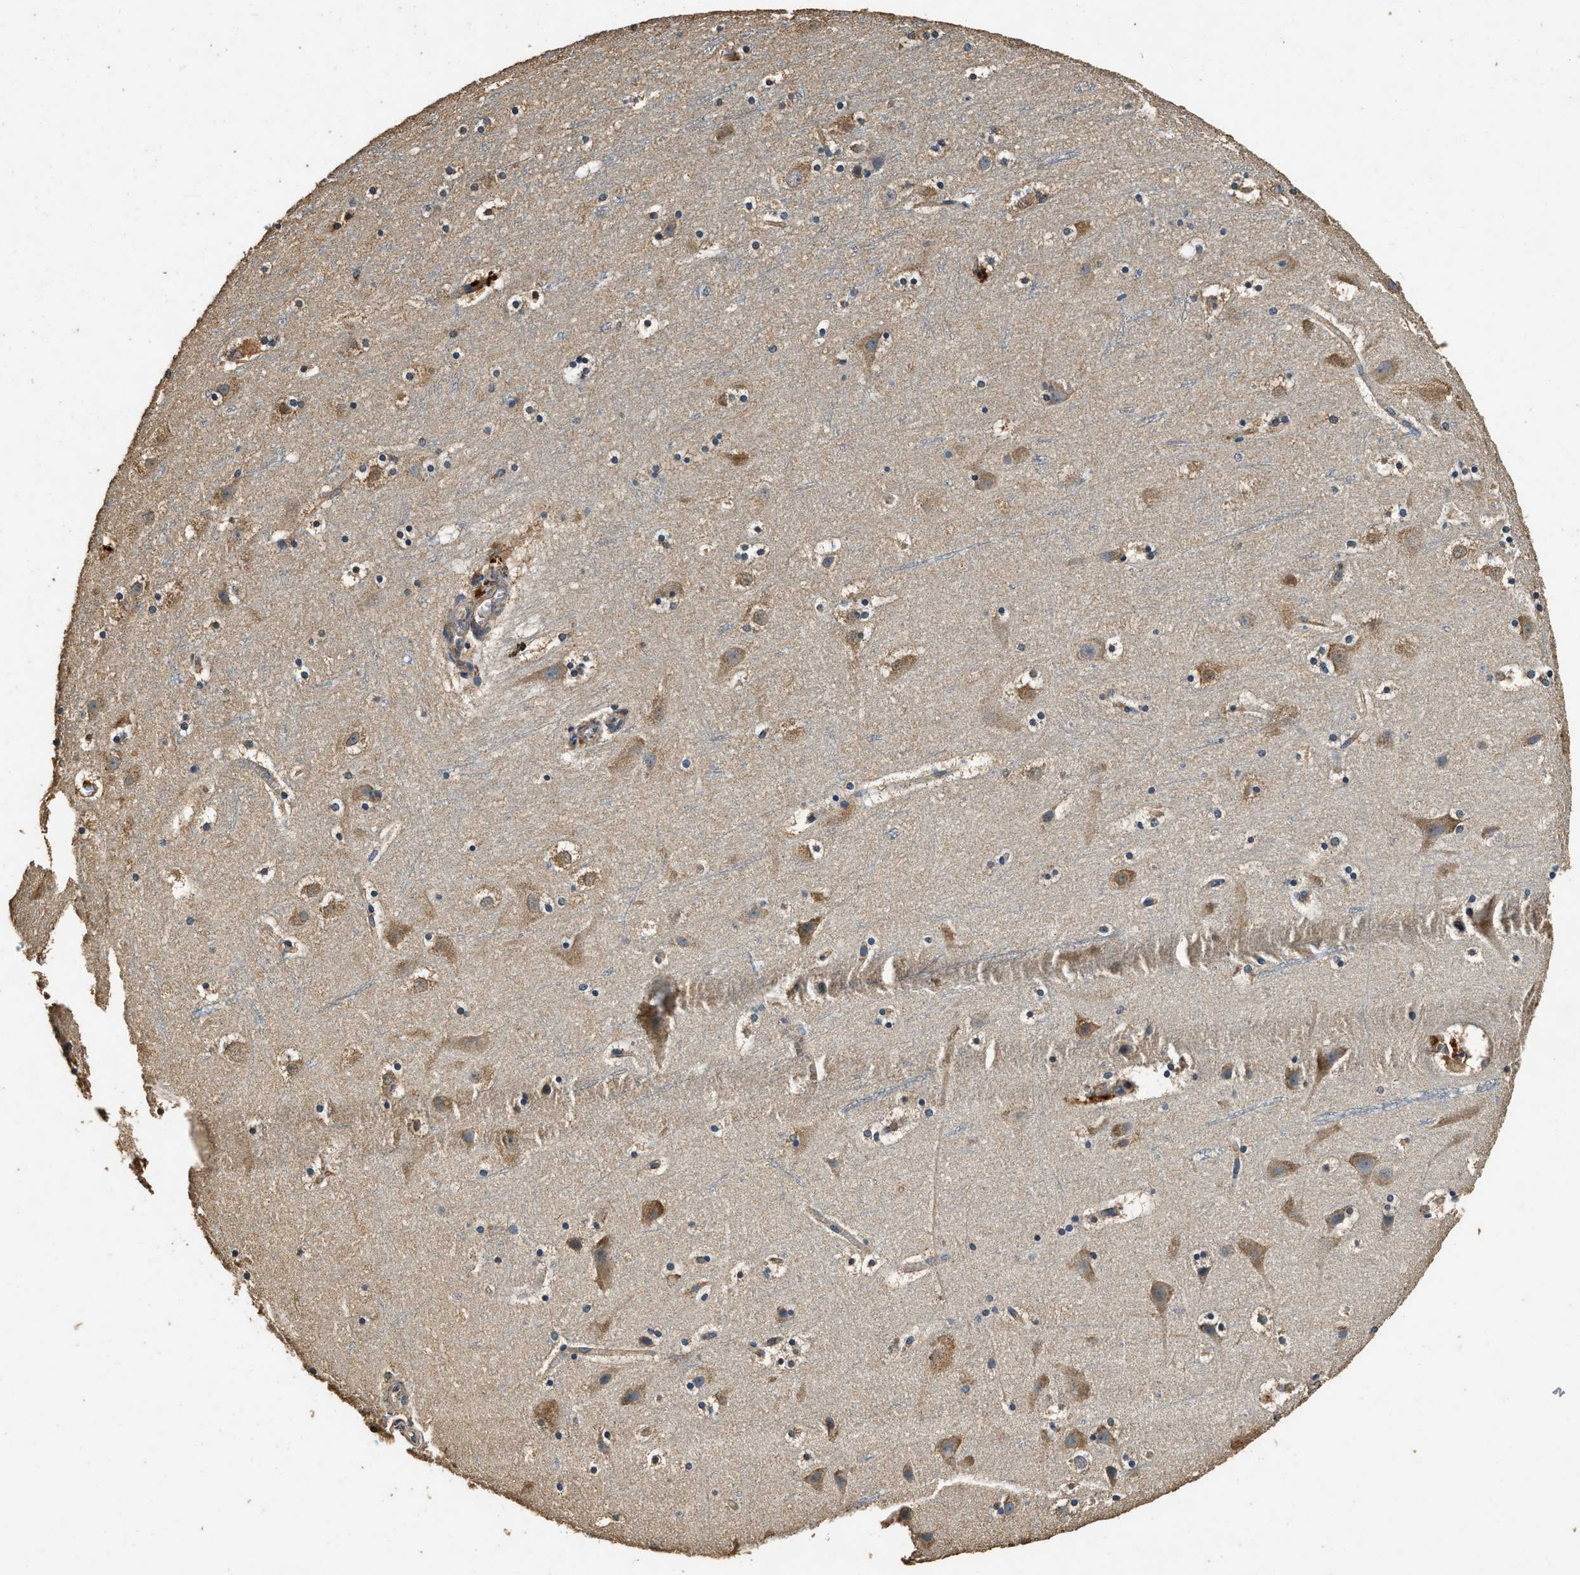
{"staining": {"intensity": "weak", "quantity": ">75%", "location": "cytoplasmic/membranous"}, "tissue": "cerebral cortex", "cell_type": "Endothelial cells", "image_type": "normal", "snomed": [{"axis": "morphology", "description": "Normal tissue, NOS"}, {"axis": "topography", "description": "Cerebral cortex"}], "caption": "Immunohistochemistry (IHC) staining of unremarkable cerebral cortex, which exhibits low levels of weak cytoplasmic/membranous expression in about >75% of endothelial cells indicating weak cytoplasmic/membranous protein positivity. The staining was performed using DAB (3,3'-diaminobenzidine) (brown) for protein detection and nuclei were counterstained in hematoxylin (blue).", "gene": "MIB1", "patient": {"sex": "male", "age": 45}}